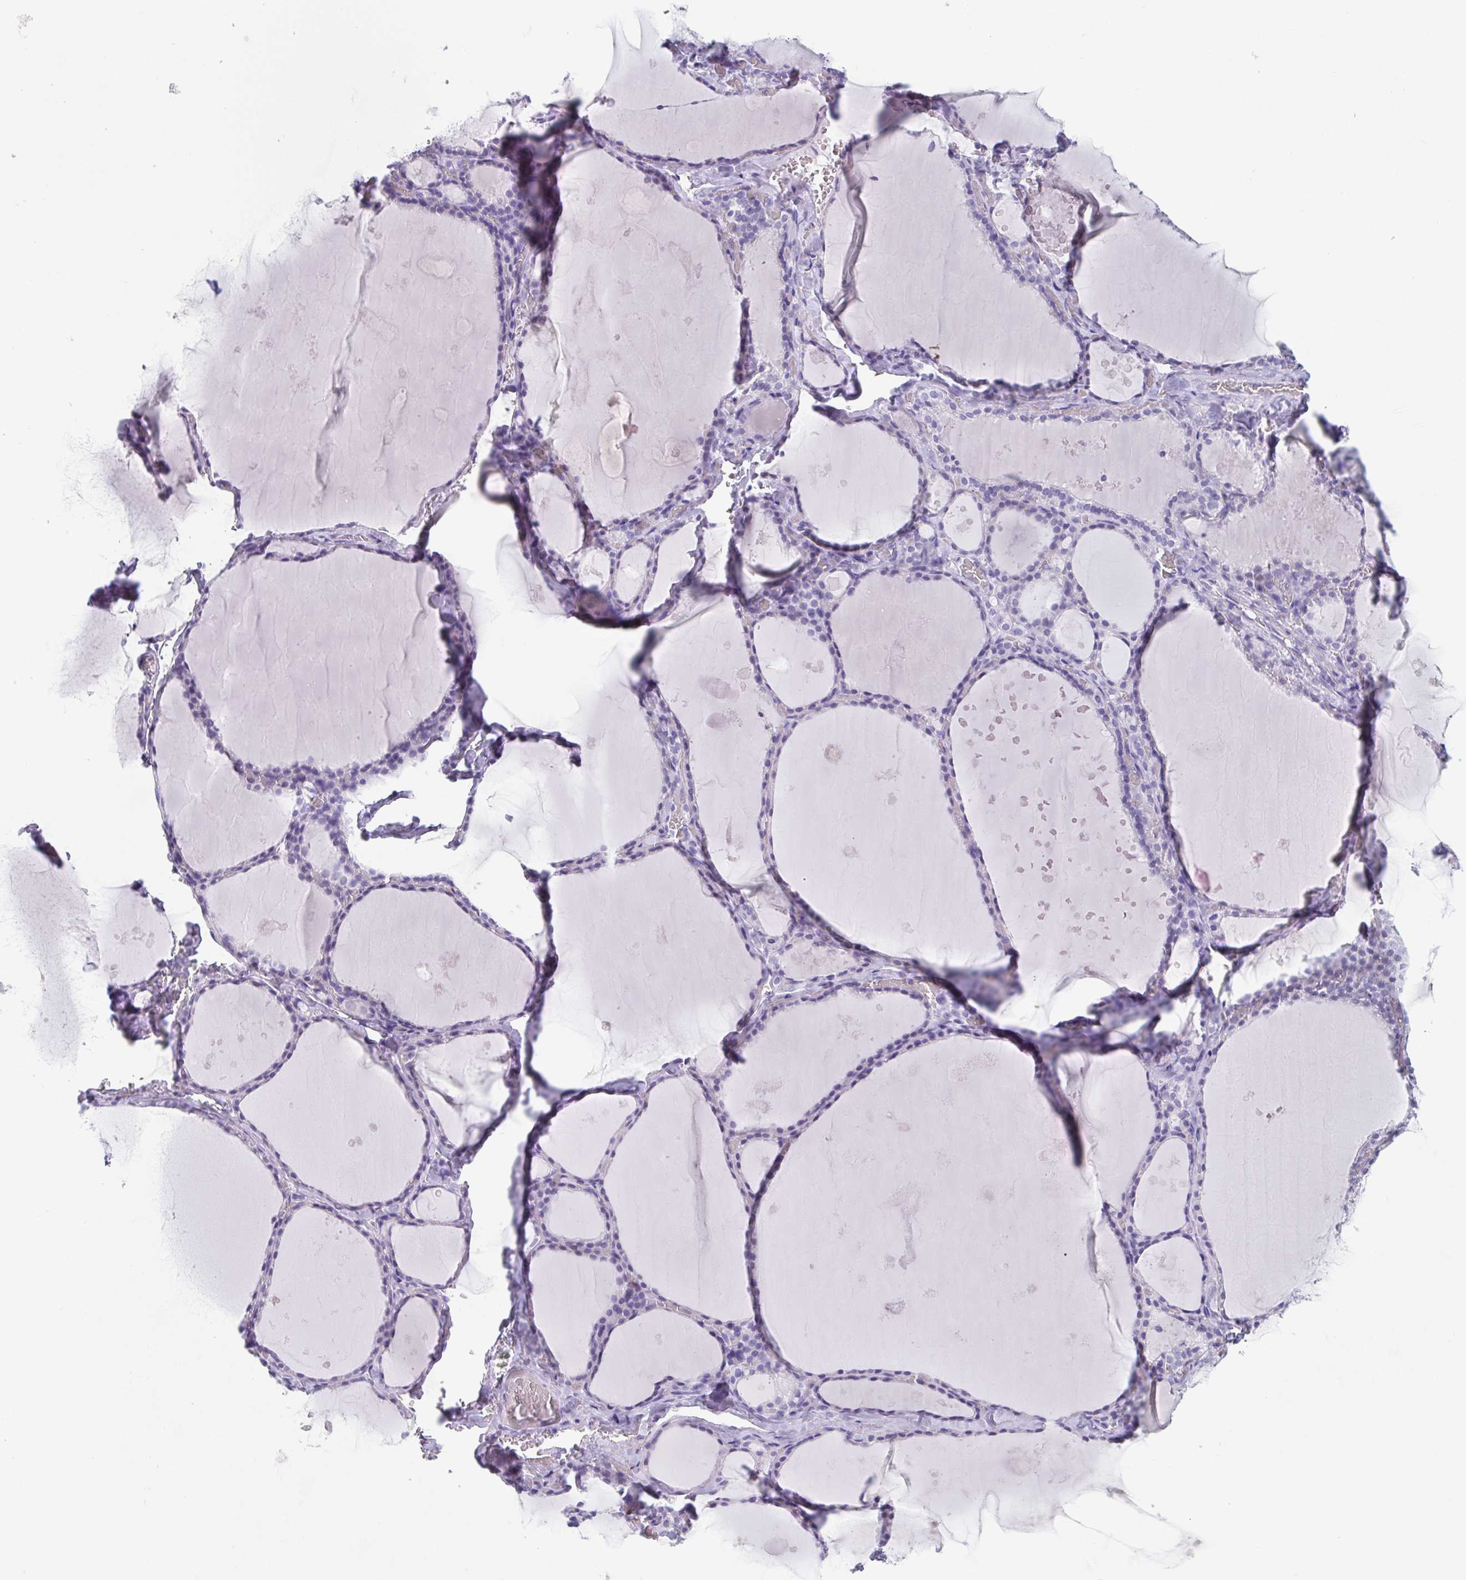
{"staining": {"intensity": "negative", "quantity": "none", "location": "none"}, "tissue": "thyroid gland", "cell_type": "Glandular cells", "image_type": "normal", "snomed": [{"axis": "morphology", "description": "Normal tissue, NOS"}, {"axis": "topography", "description": "Thyroid gland"}], "caption": "The photomicrograph demonstrates no staining of glandular cells in unremarkable thyroid gland.", "gene": "SCGN", "patient": {"sex": "male", "age": 56}}